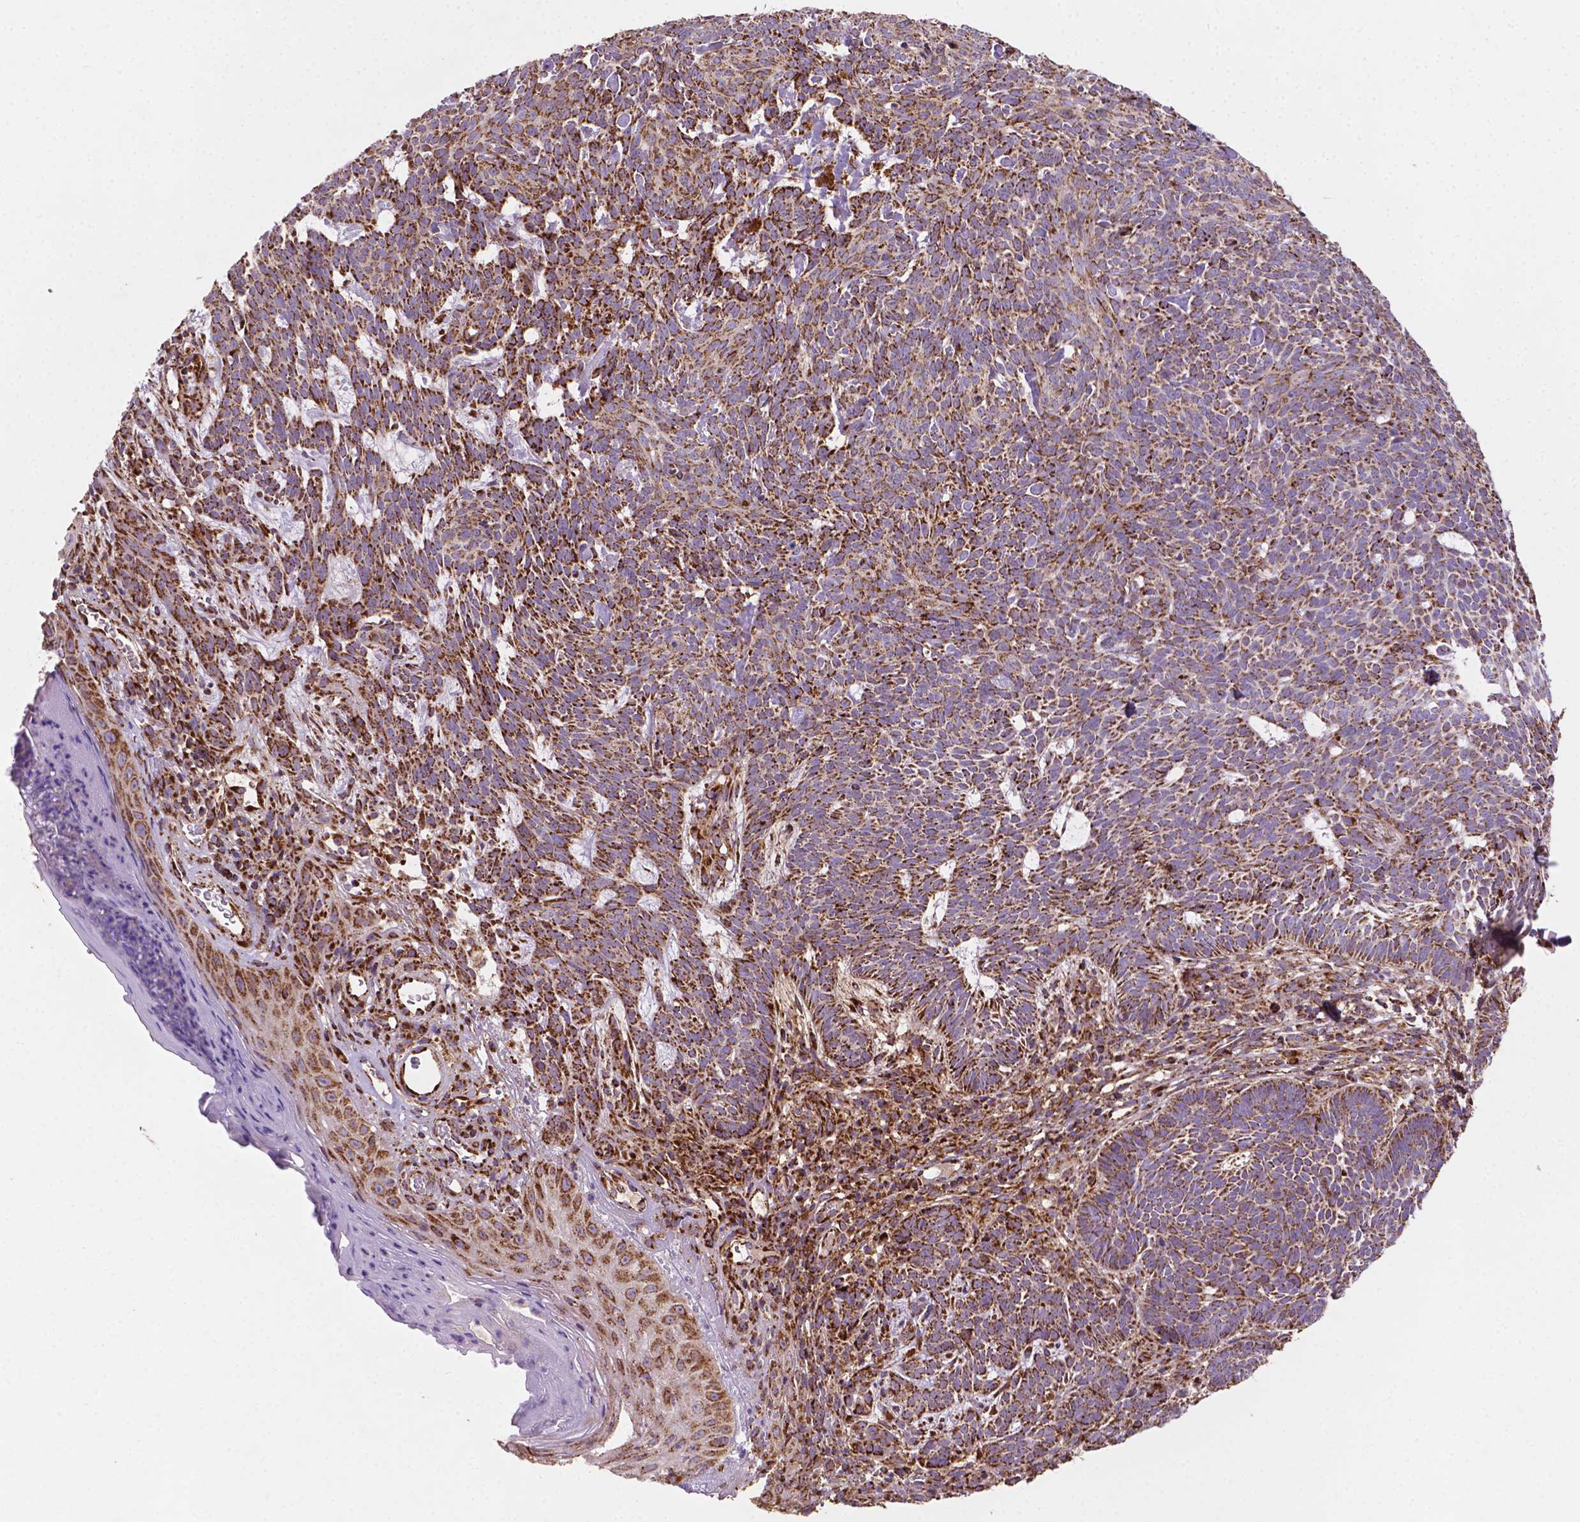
{"staining": {"intensity": "strong", "quantity": ">75%", "location": "cytoplasmic/membranous"}, "tissue": "skin cancer", "cell_type": "Tumor cells", "image_type": "cancer", "snomed": [{"axis": "morphology", "description": "Basal cell carcinoma"}, {"axis": "topography", "description": "Skin"}], "caption": "A high amount of strong cytoplasmic/membranous positivity is seen in approximately >75% of tumor cells in skin cancer (basal cell carcinoma) tissue.", "gene": "ILVBL", "patient": {"sex": "male", "age": 59}}